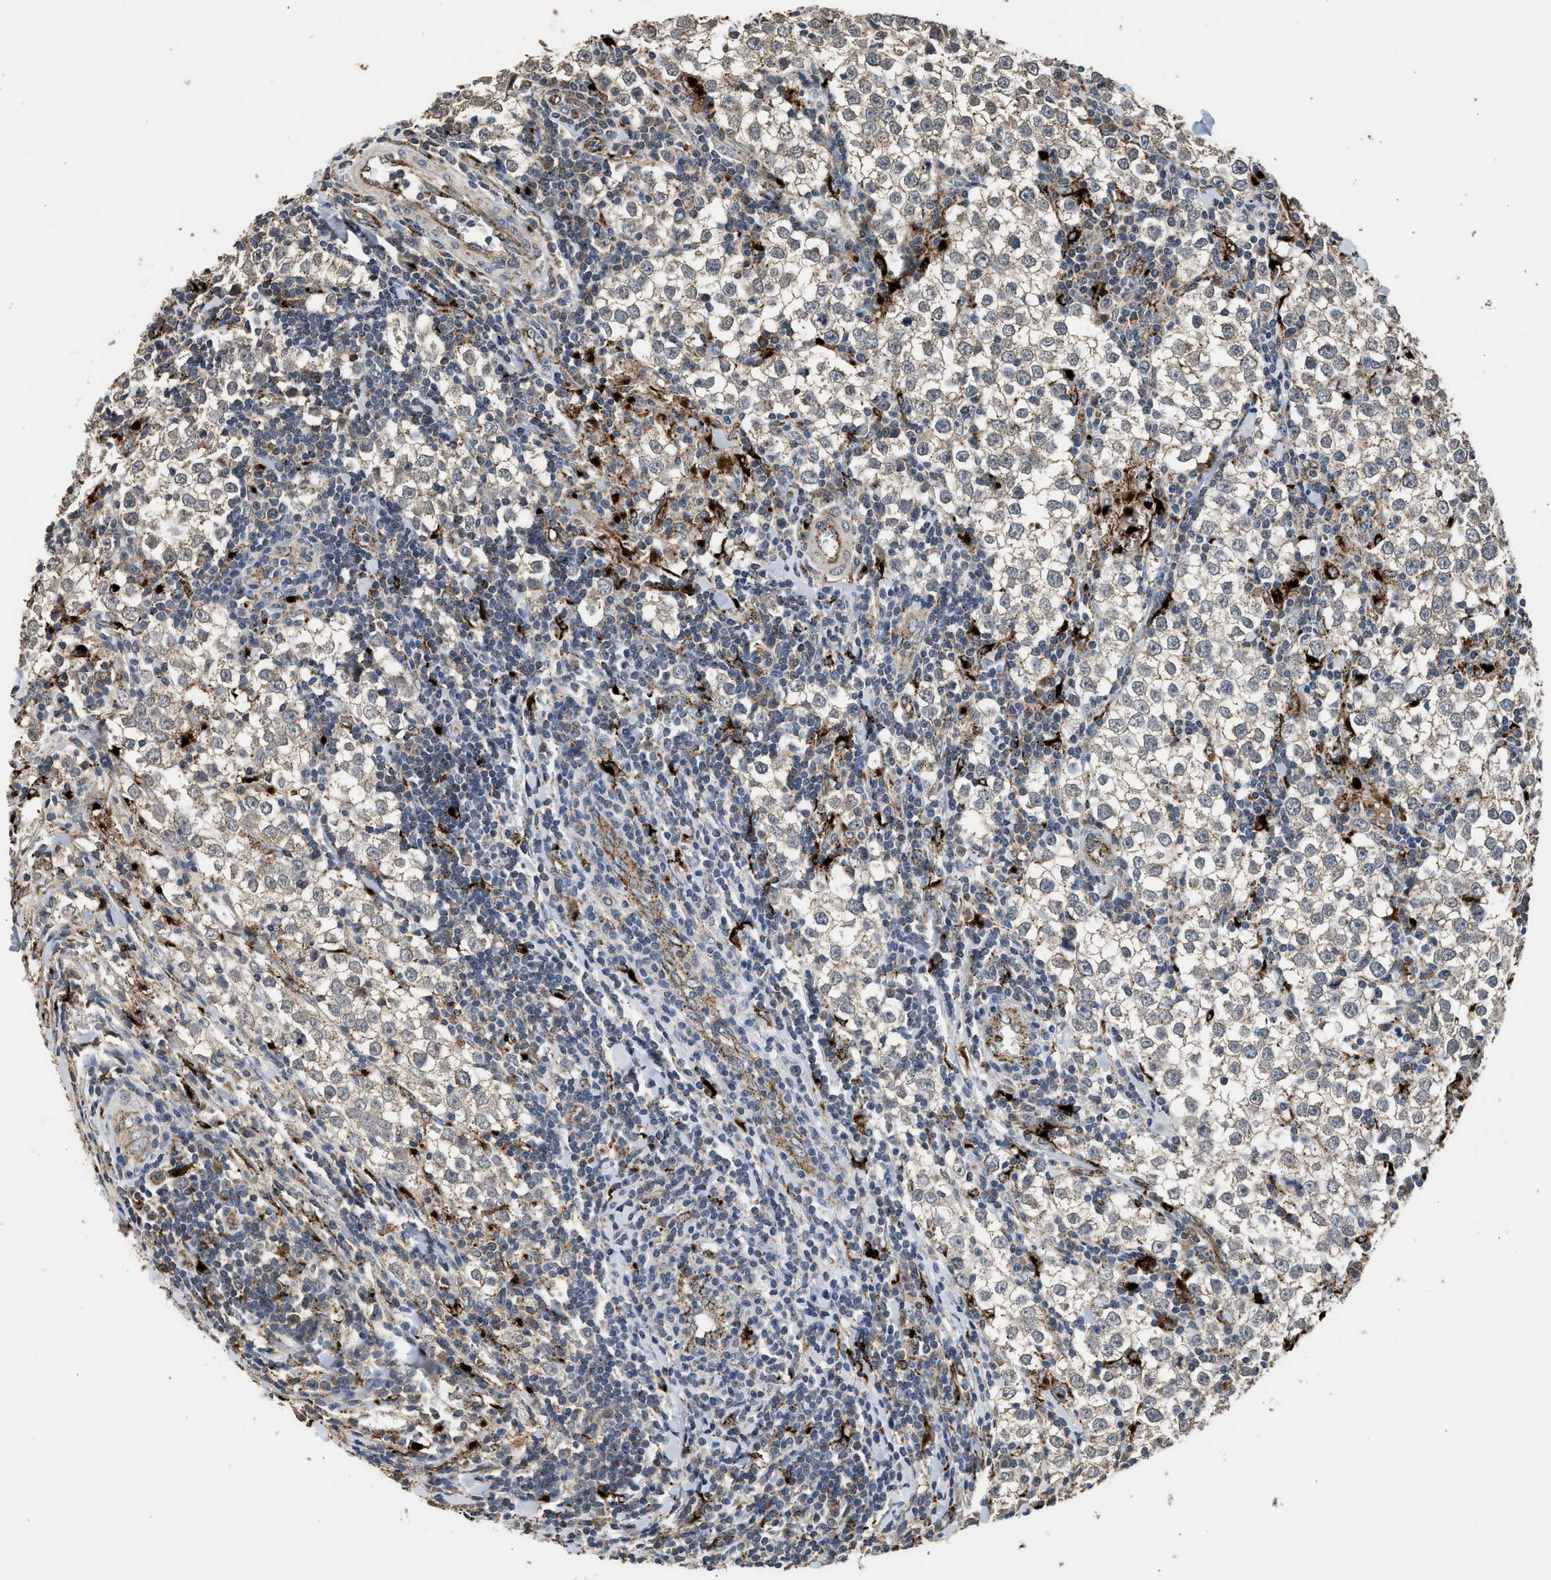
{"staining": {"intensity": "weak", "quantity": "25%-75%", "location": "cytoplasmic/membranous"}, "tissue": "testis cancer", "cell_type": "Tumor cells", "image_type": "cancer", "snomed": [{"axis": "morphology", "description": "Seminoma, NOS"}, {"axis": "morphology", "description": "Carcinoma, Embryonal, NOS"}, {"axis": "topography", "description": "Testis"}], "caption": "Testis seminoma stained with immunohistochemistry (IHC) exhibits weak cytoplasmic/membranous staining in approximately 25%-75% of tumor cells.", "gene": "CTSV", "patient": {"sex": "male", "age": 36}}